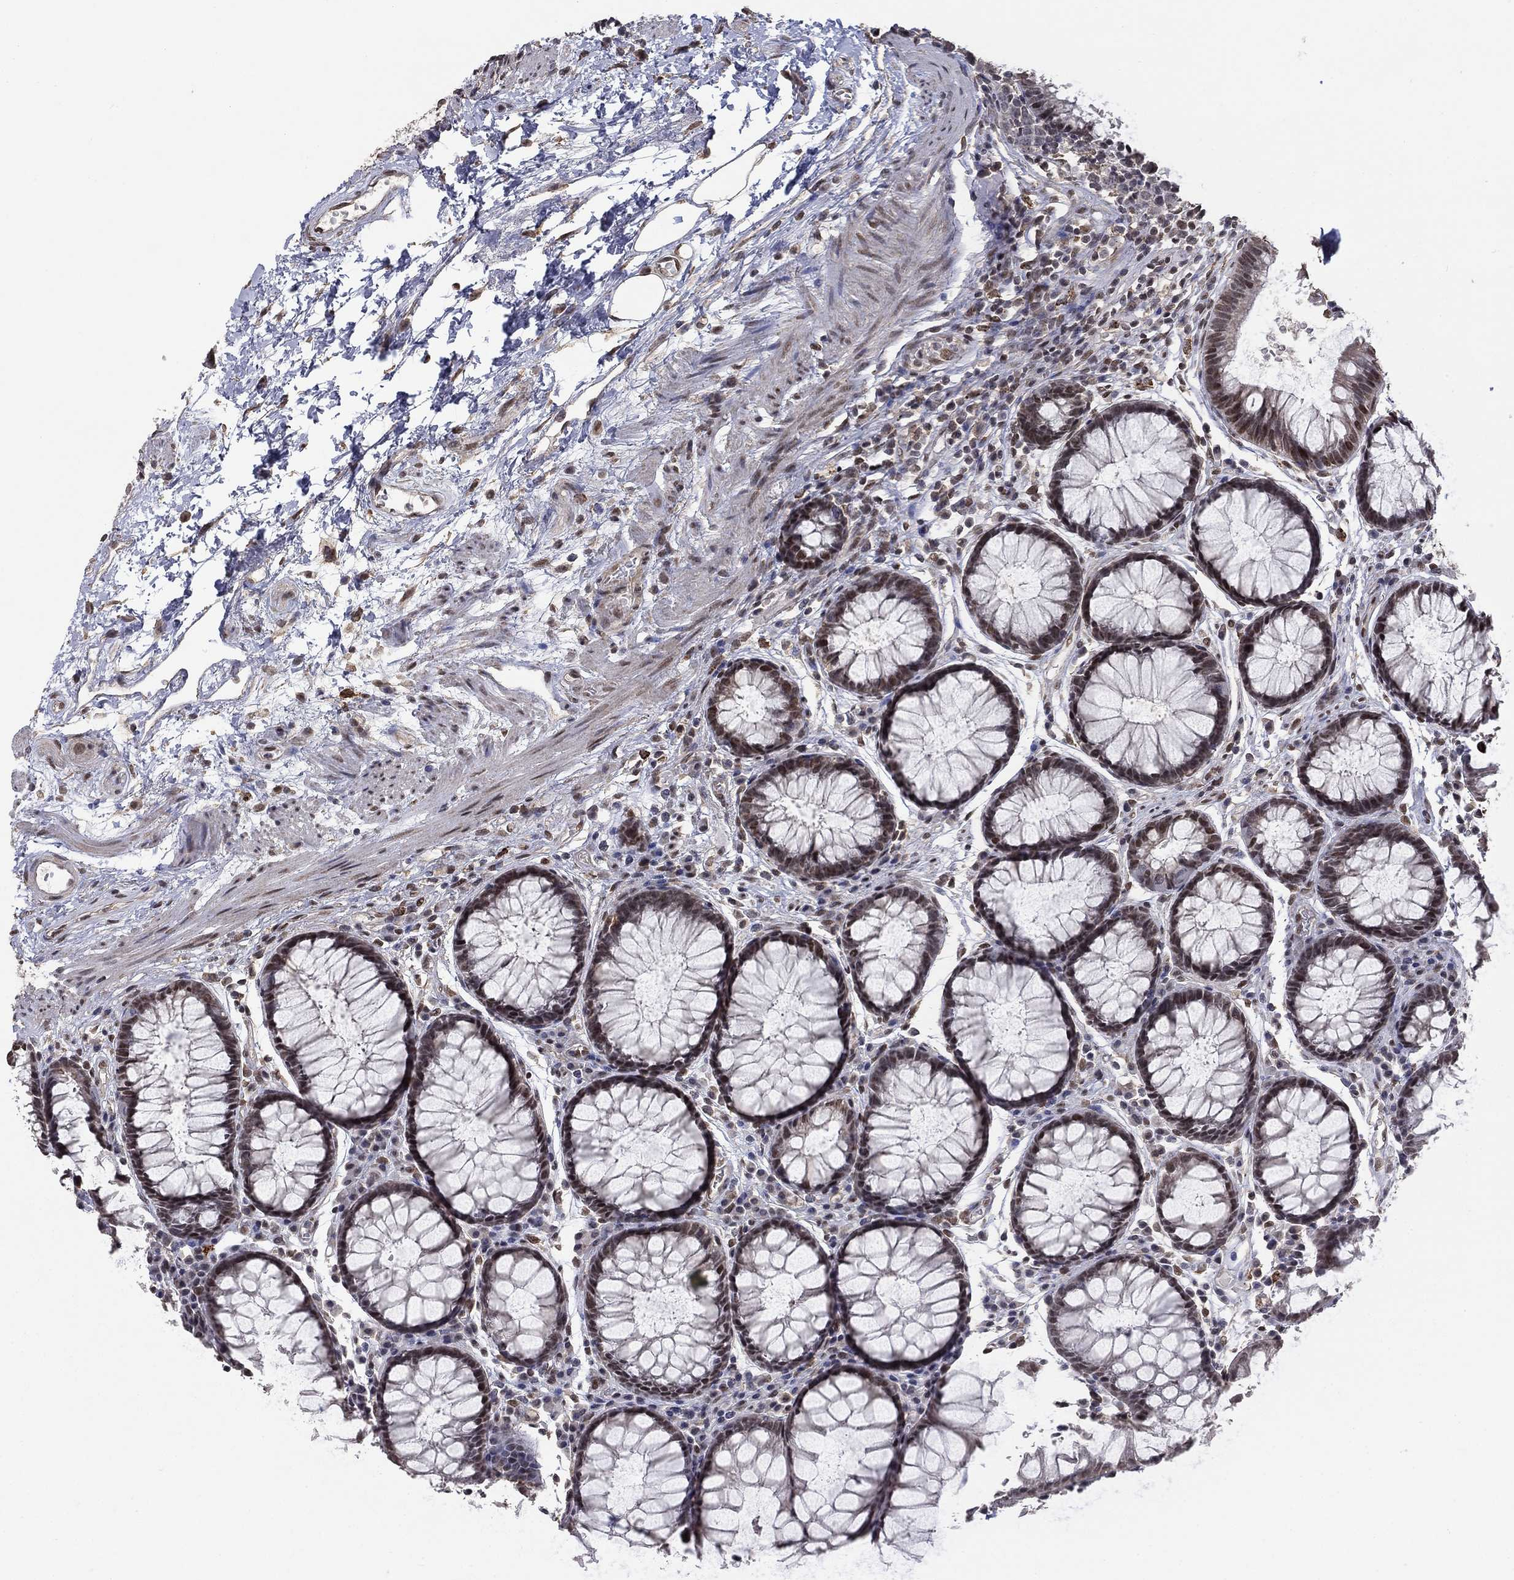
{"staining": {"intensity": "moderate", "quantity": "<25%", "location": "nuclear"}, "tissue": "rectum", "cell_type": "Glandular cells", "image_type": "normal", "snomed": [{"axis": "morphology", "description": "Normal tissue, NOS"}, {"axis": "topography", "description": "Rectum"}], "caption": "This image displays immunohistochemistry staining of normal human rectum, with low moderate nuclear staining in approximately <25% of glandular cells.", "gene": "GRIA3", "patient": {"sex": "female", "age": 68}}